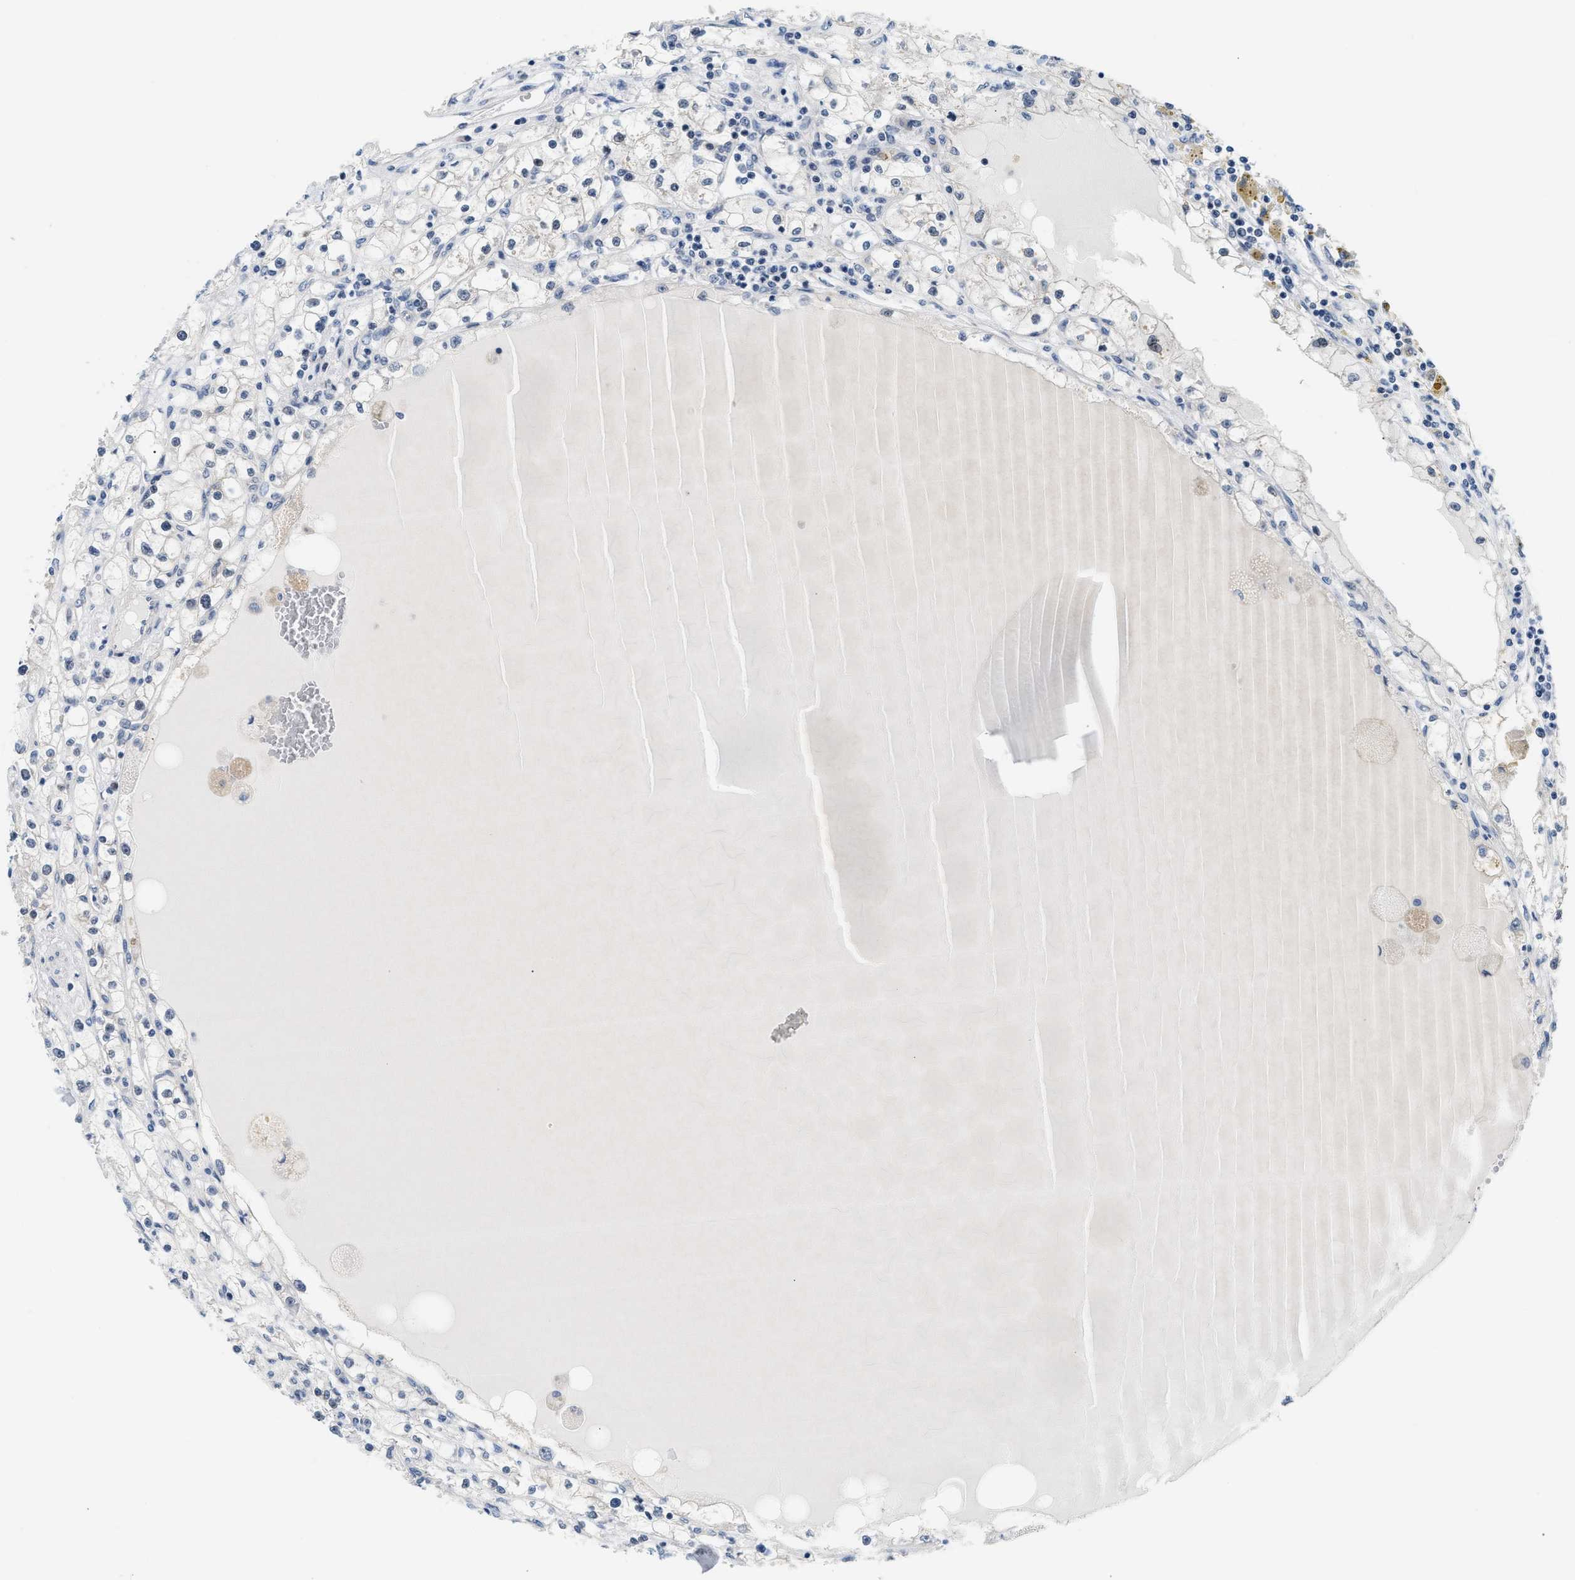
{"staining": {"intensity": "negative", "quantity": "none", "location": "none"}, "tissue": "renal cancer", "cell_type": "Tumor cells", "image_type": "cancer", "snomed": [{"axis": "morphology", "description": "Adenocarcinoma, NOS"}, {"axis": "topography", "description": "Kidney"}], "caption": "Protein analysis of renal cancer (adenocarcinoma) demonstrates no significant expression in tumor cells.", "gene": "CLGN", "patient": {"sex": "male", "age": 56}}